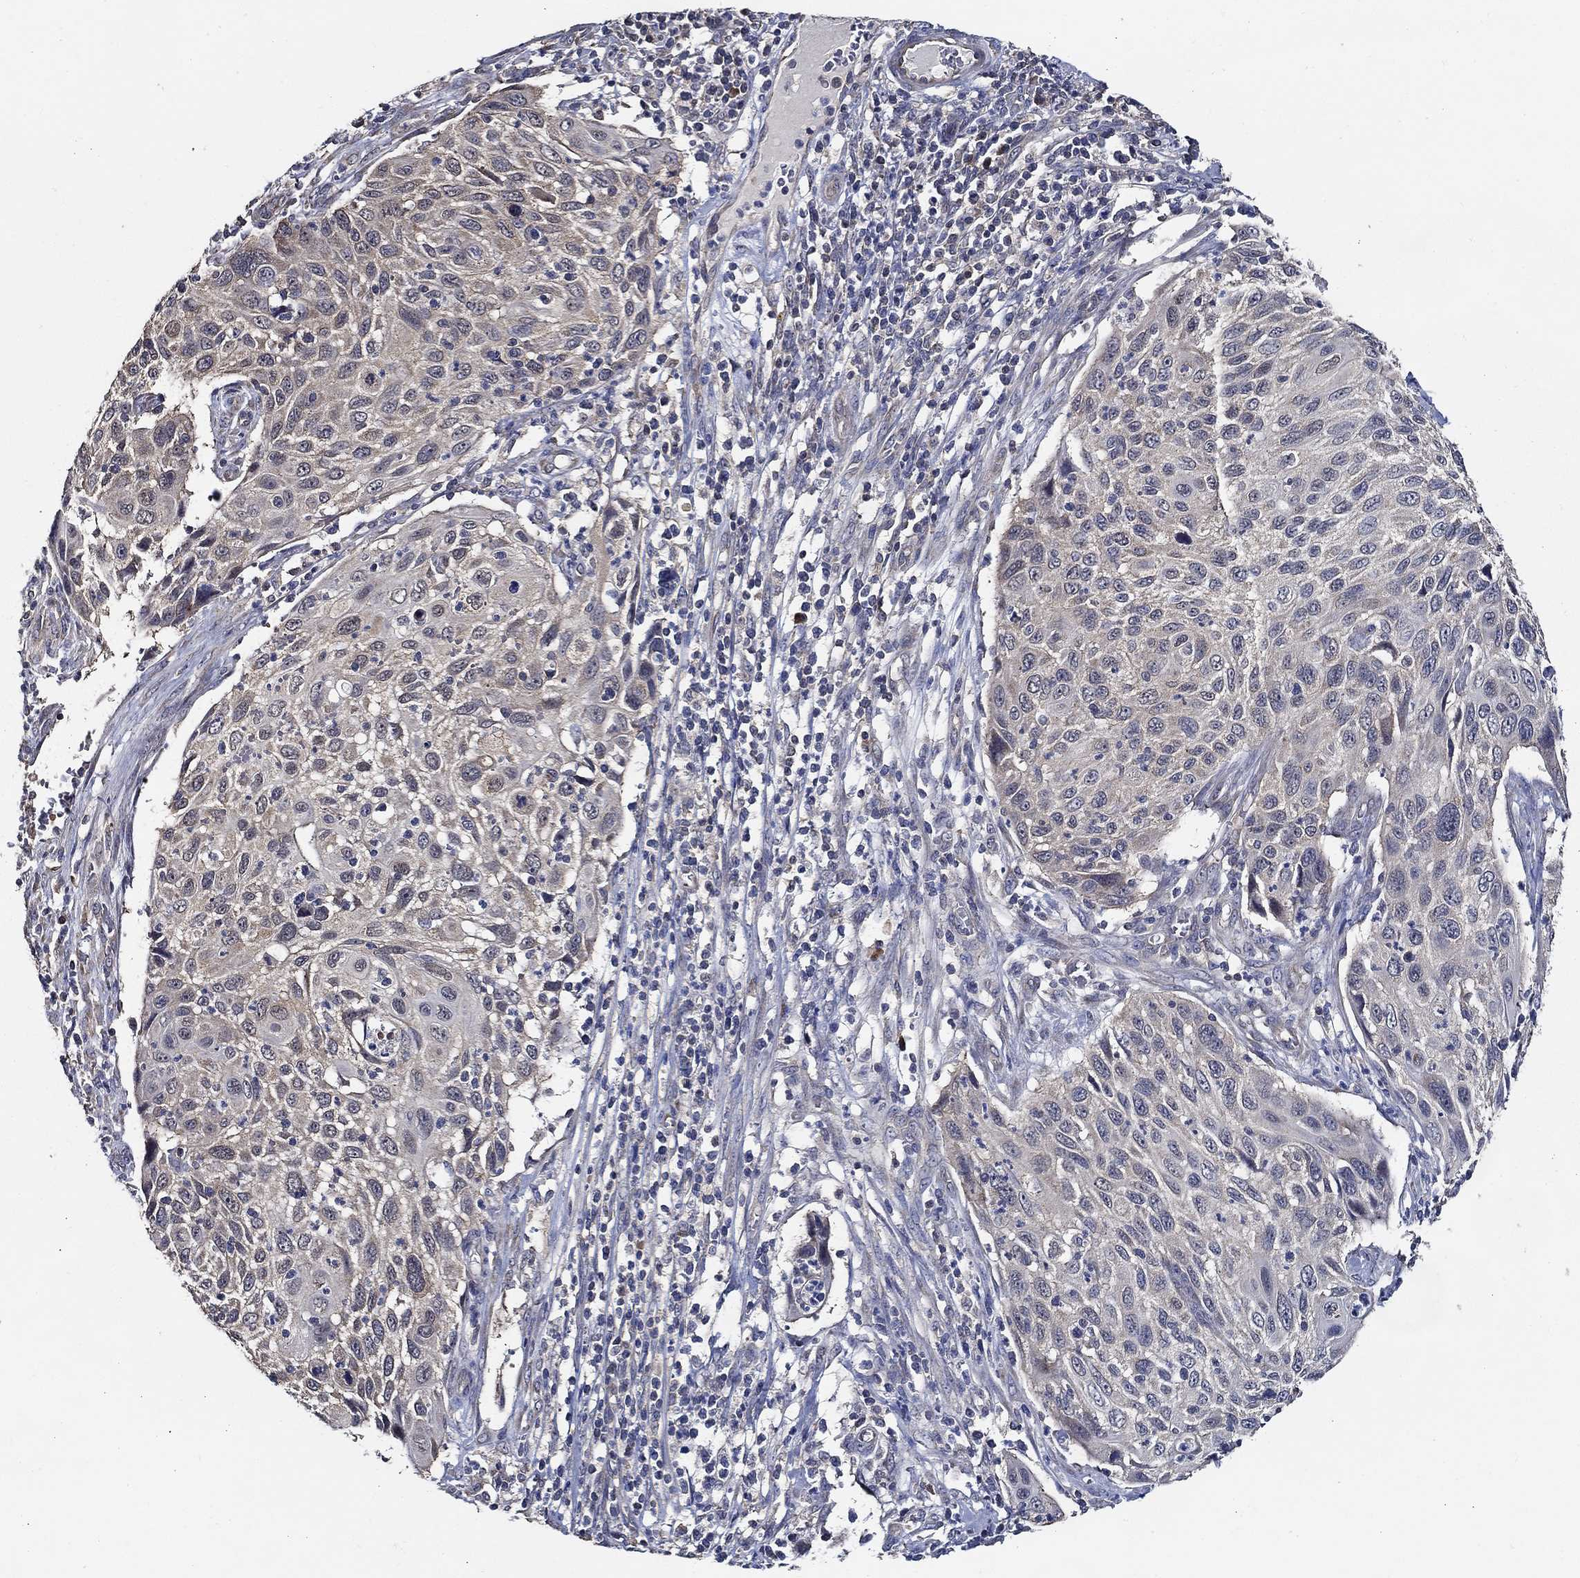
{"staining": {"intensity": "weak", "quantity": "<25%", "location": "cytoplasmic/membranous"}, "tissue": "cervical cancer", "cell_type": "Tumor cells", "image_type": "cancer", "snomed": [{"axis": "morphology", "description": "Squamous cell carcinoma, NOS"}, {"axis": "topography", "description": "Cervix"}], "caption": "Protein analysis of cervical squamous cell carcinoma shows no significant staining in tumor cells.", "gene": "WDR53", "patient": {"sex": "female", "age": 70}}